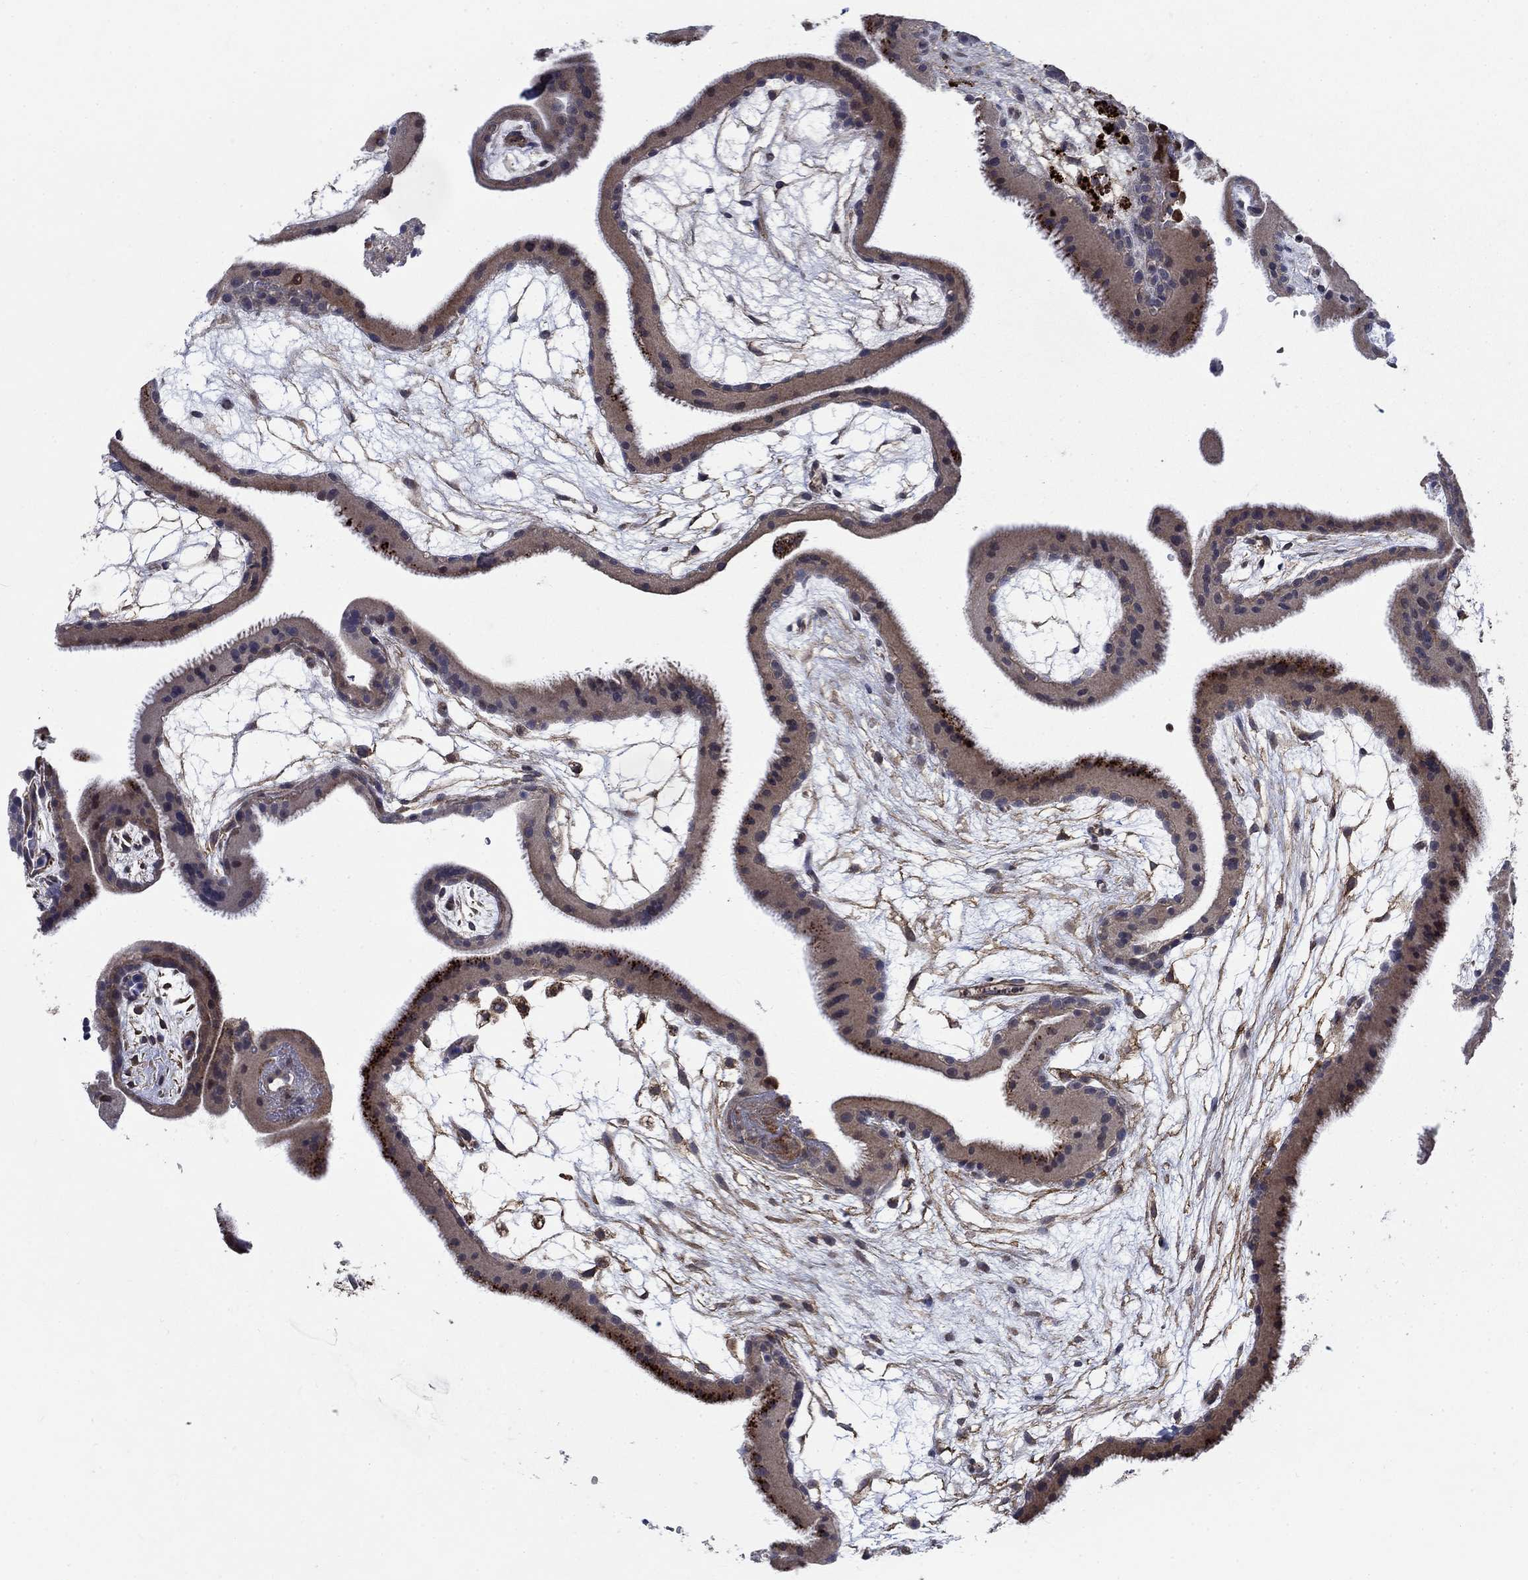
{"staining": {"intensity": "weak", "quantity": ">75%", "location": "cytoplasmic/membranous"}, "tissue": "placenta", "cell_type": "Decidual cells", "image_type": "normal", "snomed": [{"axis": "morphology", "description": "Normal tissue, NOS"}, {"axis": "topography", "description": "Placenta"}], "caption": "The photomicrograph demonstrates staining of benign placenta, revealing weak cytoplasmic/membranous protein positivity (brown color) within decidual cells. Ihc stains the protein of interest in brown and the nuclei are stained blue.", "gene": "RNF19B", "patient": {"sex": "female", "age": 19}}